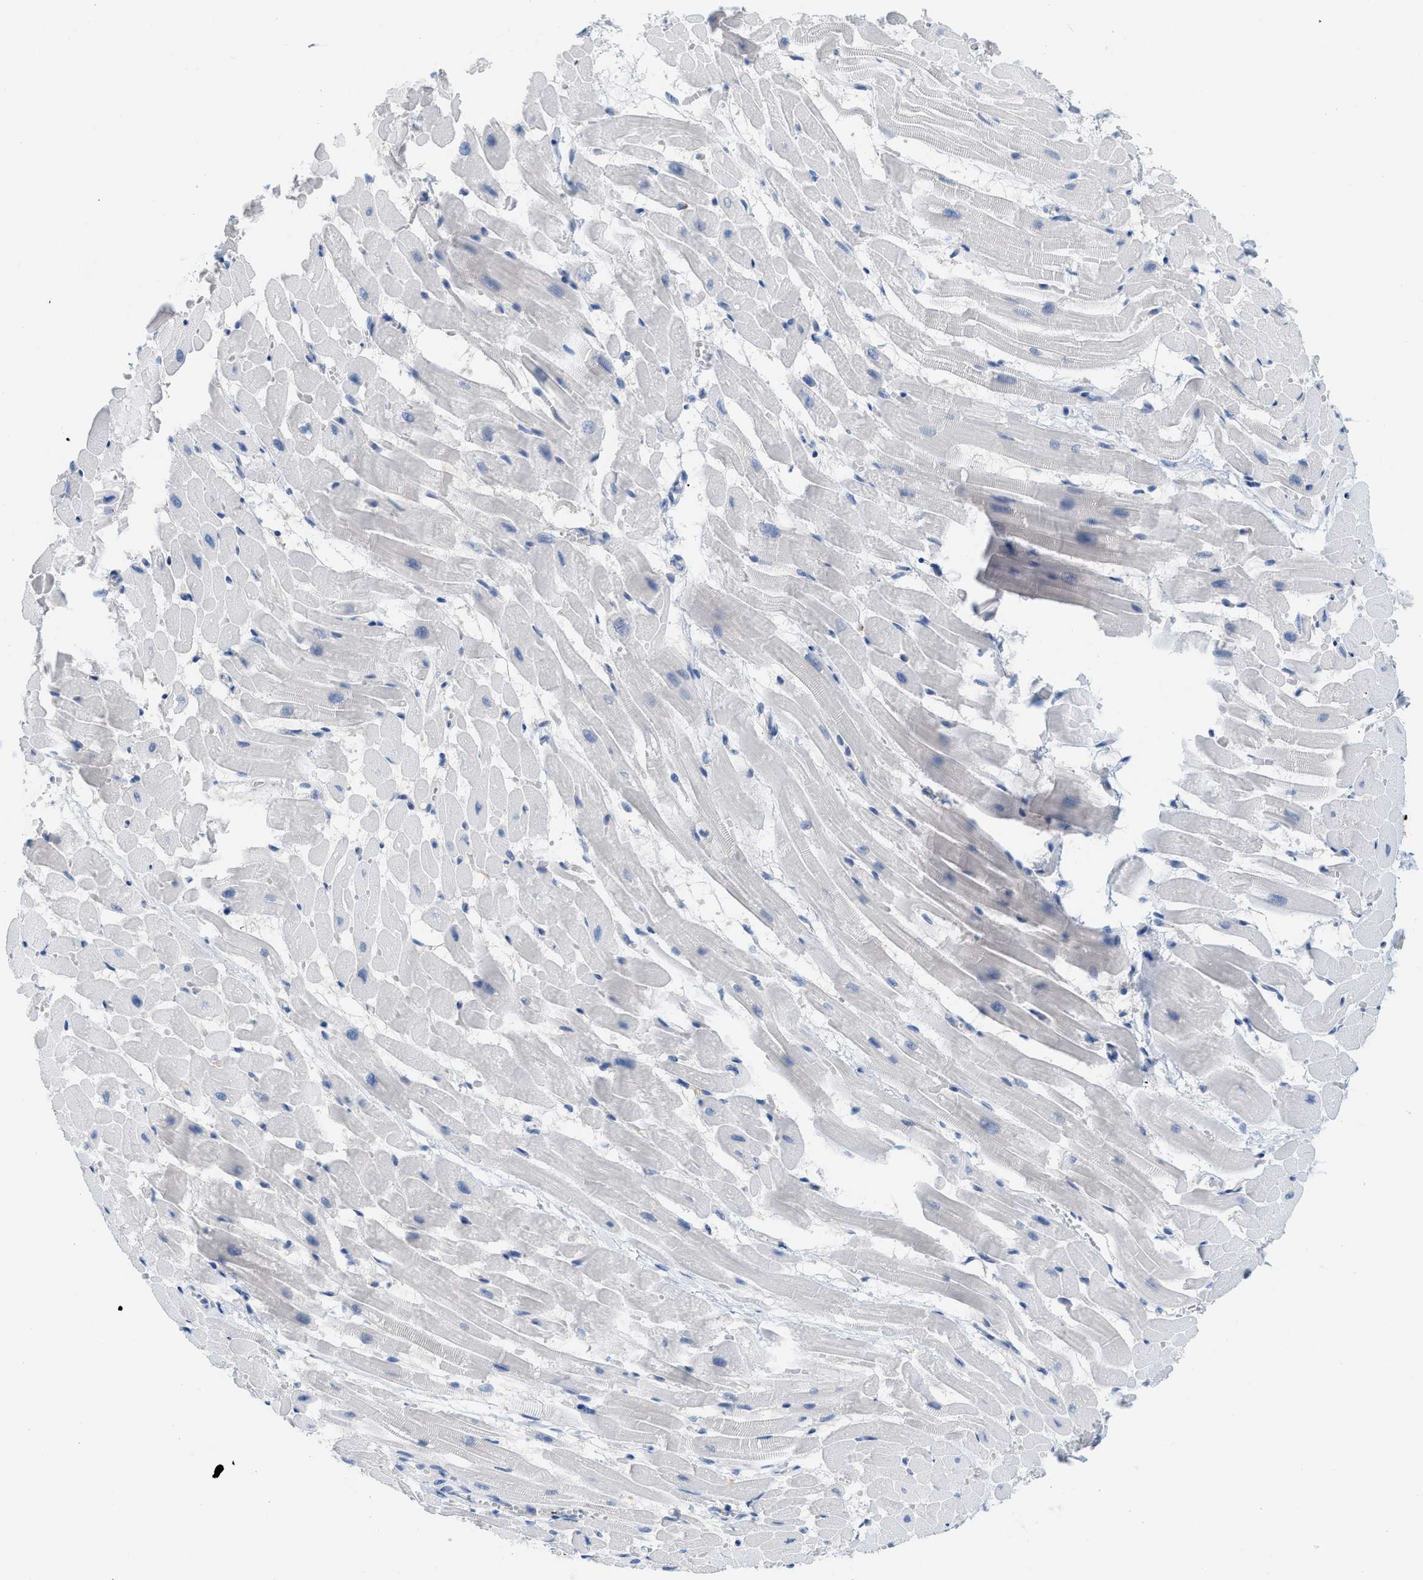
{"staining": {"intensity": "negative", "quantity": "none", "location": "none"}, "tissue": "heart muscle", "cell_type": "Cardiomyocytes", "image_type": "normal", "snomed": [{"axis": "morphology", "description": "Normal tissue, NOS"}, {"axis": "topography", "description": "Heart"}], "caption": "IHC histopathology image of benign human heart muscle stained for a protein (brown), which shows no positivity in cardiomyocytes.", "gene": "CSTB", "patient": {"sex": "male", "age": 45}}